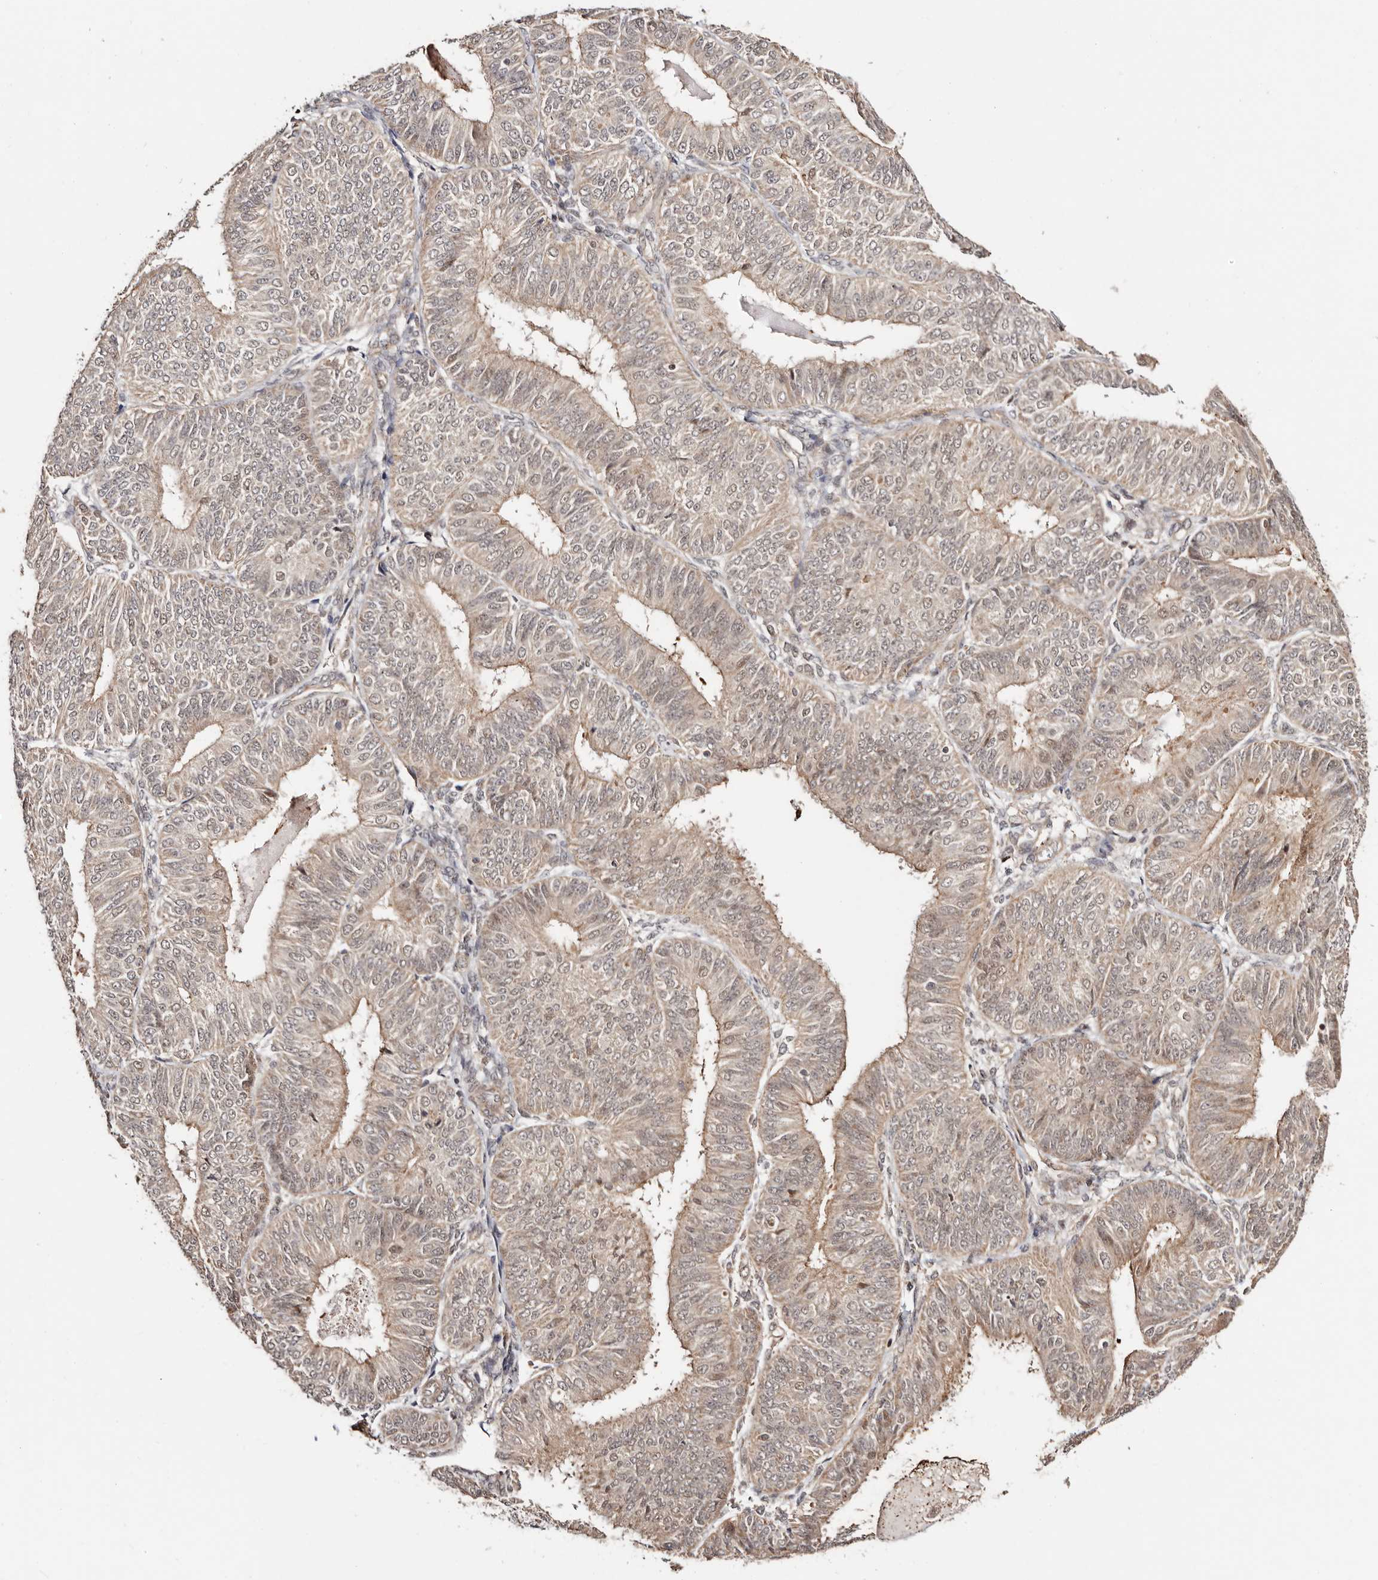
{"staining": {"intensity": "weak", "quantity": "25%-75%", "location": "cytoplasmic/membranous,nuclear"}, "tissue": "endometrial cancer", "cell_type": "Tumor cells", "image_type": "cancer", "snomed": [{"axis": "morphology", "description": "Adenocarcinoma, NOS"}, {"axis": "topography", "description": "Endometrium"}], "caption": "High-power microscopy captured an IHC micrograph of endometrial cancer (adenocarcinoma), revealing weak cytoplasmic/membranous and nuclear expression in approximately 25%-75% of tumor cells.", "gene": "CTNNBL1", "patient": {"sex": "female", "age": 58}}